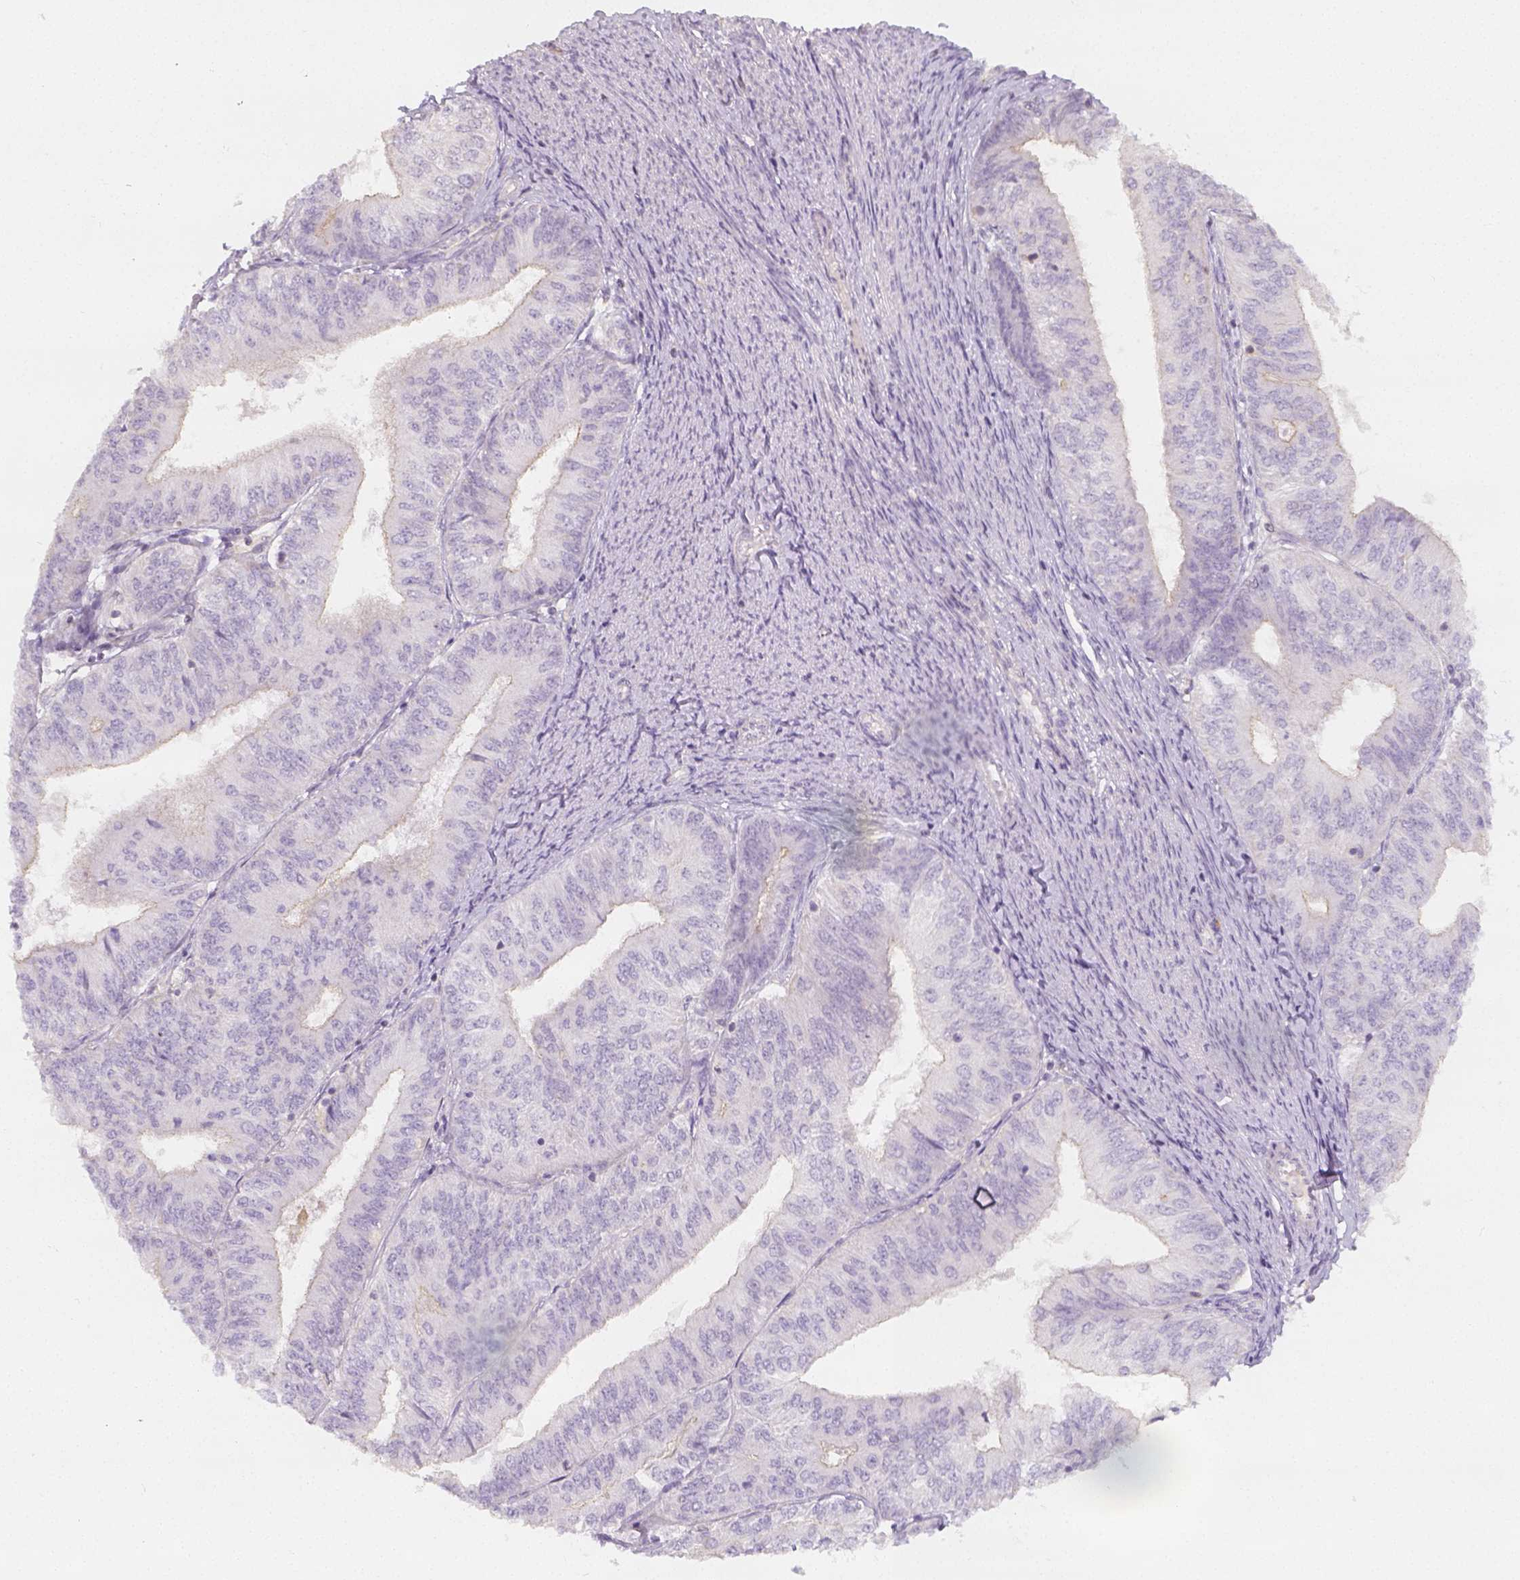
{"staining": {"intensity": "negative", "quantity": "none", "location": "none"}, "tissue": "endometrial cancer", "cell_type": "Tumor cells", "image_type": "cancer", "snomed": [{"axis": "morphology", "description": "Adenocarcinoma, NOS"}, {"axis": "topography", "description": "Endometrium"}], "caption": "Endometrial adenocarcinoma was stained to show a protein in brown. There is no significant expression in tumor cells. (Immunohistochemistry (ihc), brightfield microscopy, high magnification).", "gene": "PTPRJ", "patient": {"sex": "female", "age": 58}}